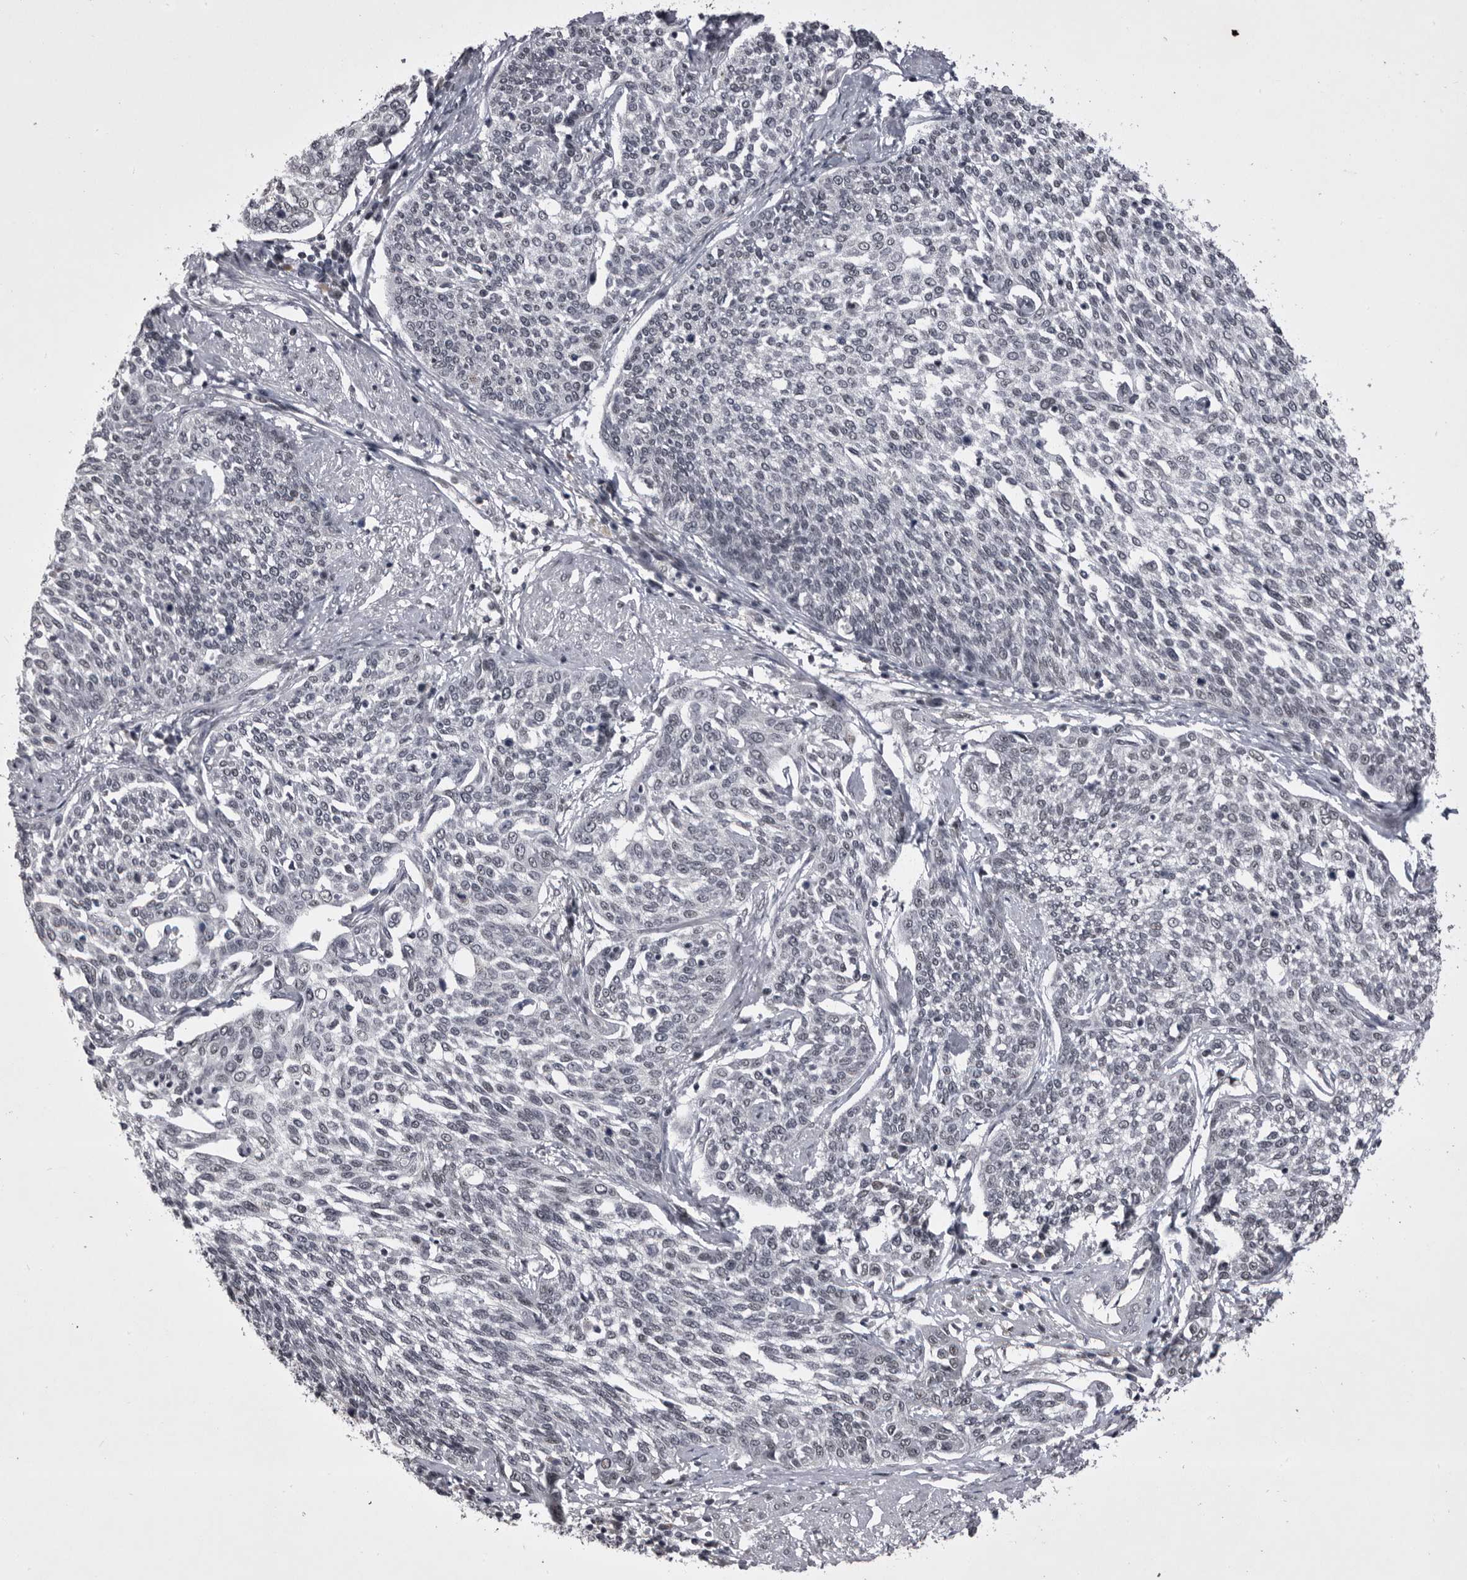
{"staining": {"intensity": "negative", "quantity": "none", "location": "none"}, "tissue": "cervical cancer", "cell_type": "Tumor cells", "image_type": "cancer", "snomed": [{"axis": "morphology", "description": "Squamous cell carcinoma, NOS"}, {"axis": "topography", "description": "Cervix"}], "caption": "Squamous cell carcinoma (cervical) stained for a protein using immunohistochemistry displays no expression tumor cells.", "gene": "PRPF3", "patient": {"sex": "female", "age": 34}}